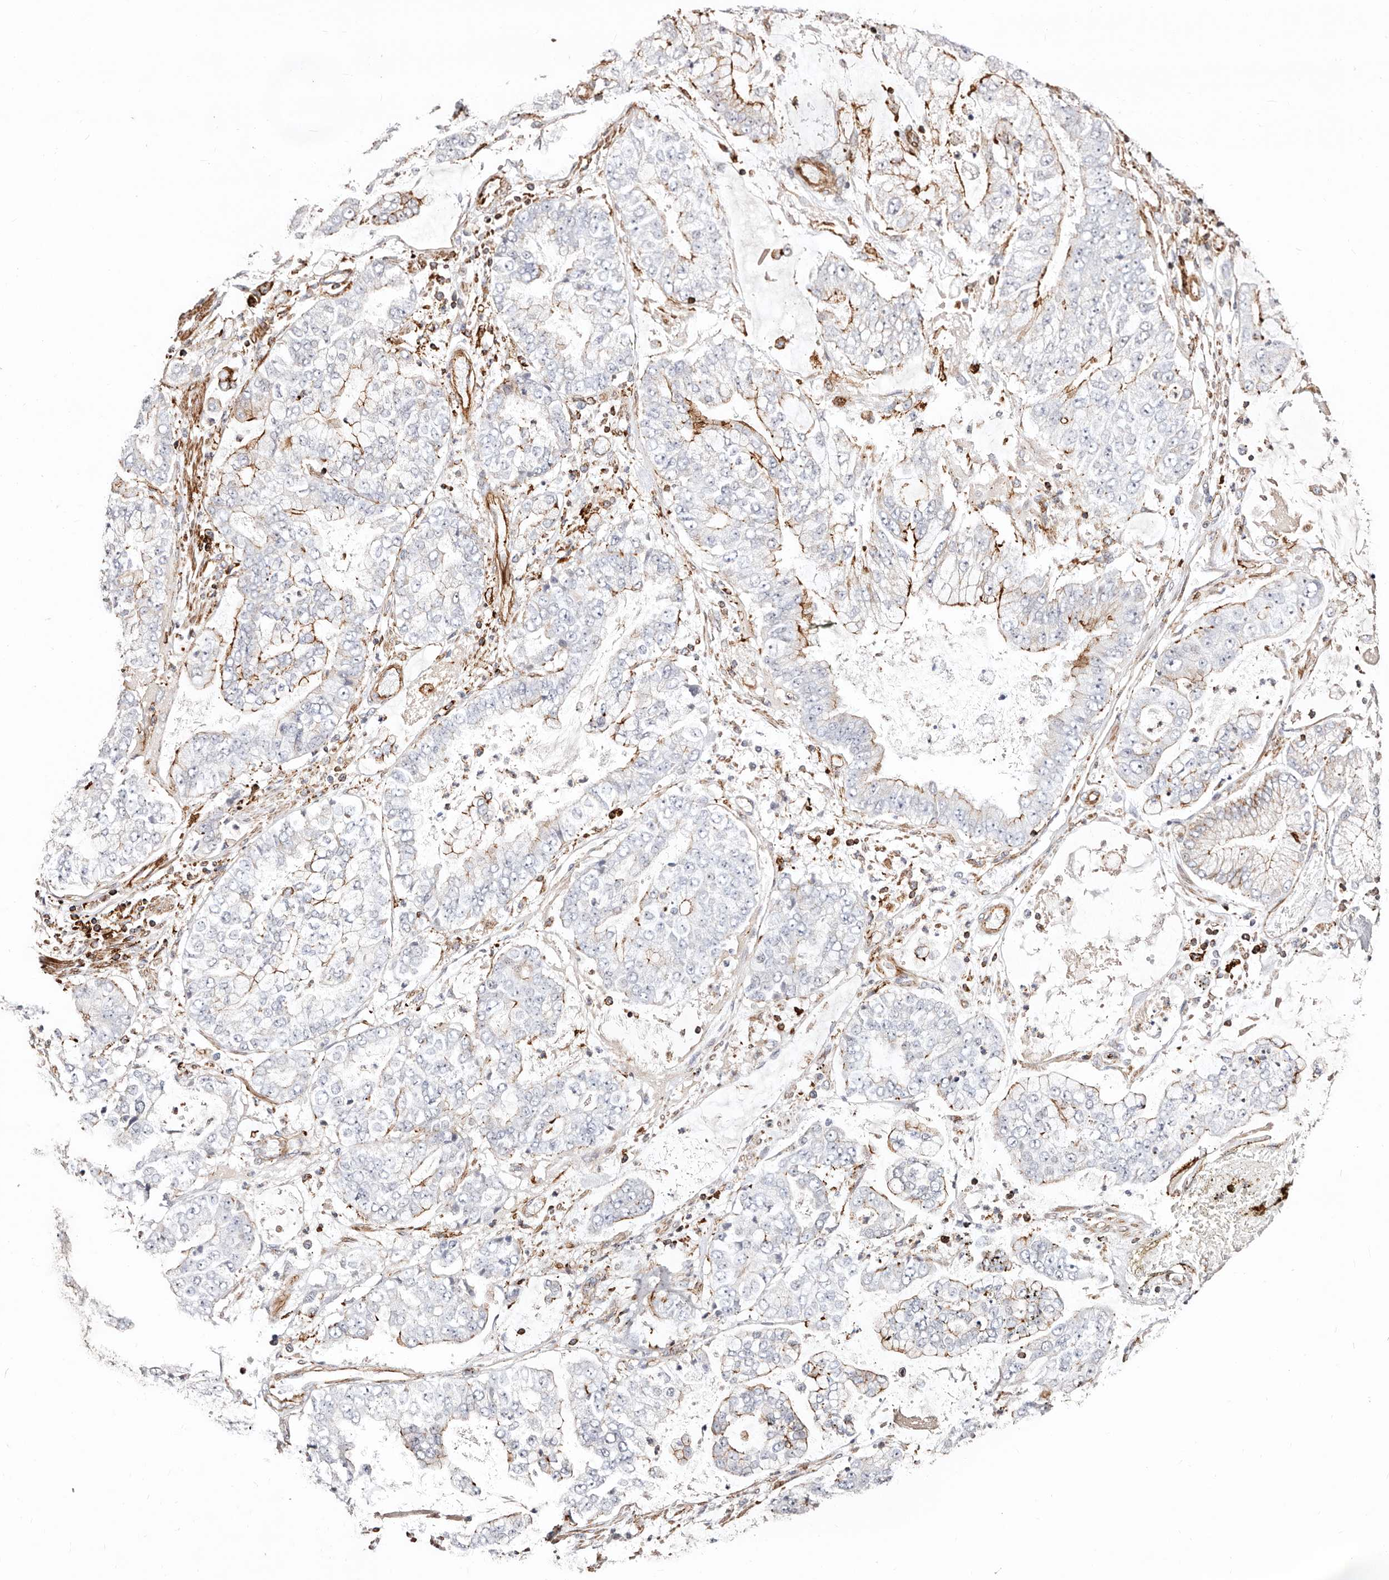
{"staining": {"intensity": "moderate", "quantity": "<25%", "location": "cytoplasmic/membranous"}, "tissue": "stomach cancer", "cell_type": "Tumor cells", "image_type": "cancer", "snomed": [{"axis": "morphology", "description": "Adenocarcinoma, NOS"}, {"axis": "topography", "description": "Stomach"}], "caption": "Immunohistochemistry (IHC) micrograph of neoplastic tissue: stomach cancer (adenocarcinoma) stained using IHC displays low levels of moderate protein expression localized specifically in the cytoplasmic/membranous of tumor cells, appearing as a cytoplasmic/membranous brown color.", "gene": "PTPN22", "patient": {"sex": "male", "age": 76}}